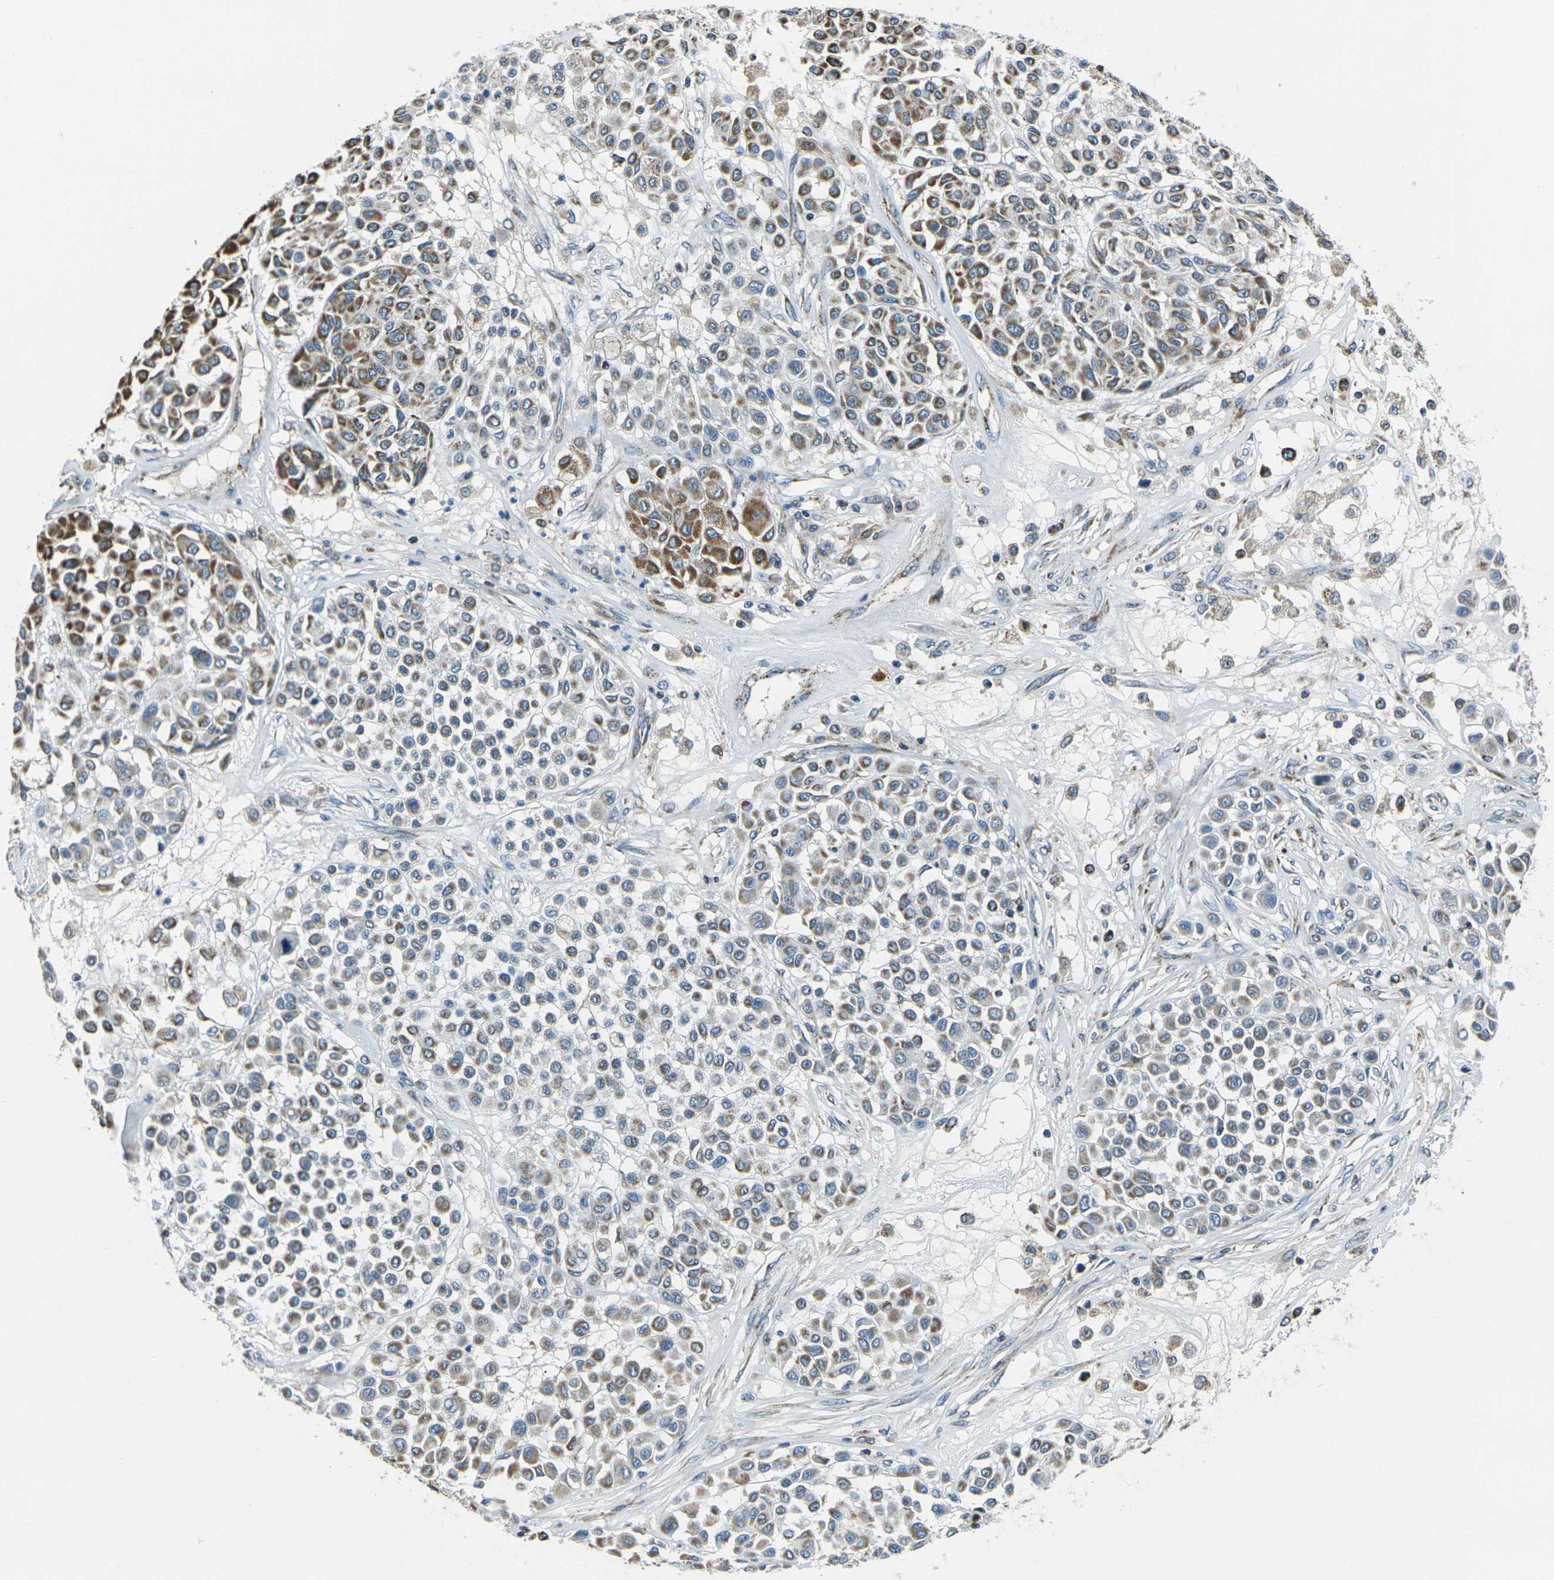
{"staining": {"intensity": "moderate", "quantity": ">75%", "location": "cytoplasmic/membranous"}, "tissue": "melanoma", "cell_type": "Tumor cells", "image_type": "cancer", "snomed": [{"axis": "morphology", "description": "Malignant melanoma, Metastatic site"}, {"axis": "topography", "description": "Soft tissue"}], "caption": "Protein staining reveals moderate cytoplasmic/membranous positivity in approximately >75% of tumor cells in melanoma.", "gene": "IRF3", "patient": {"sex": "male", "age": 41}}